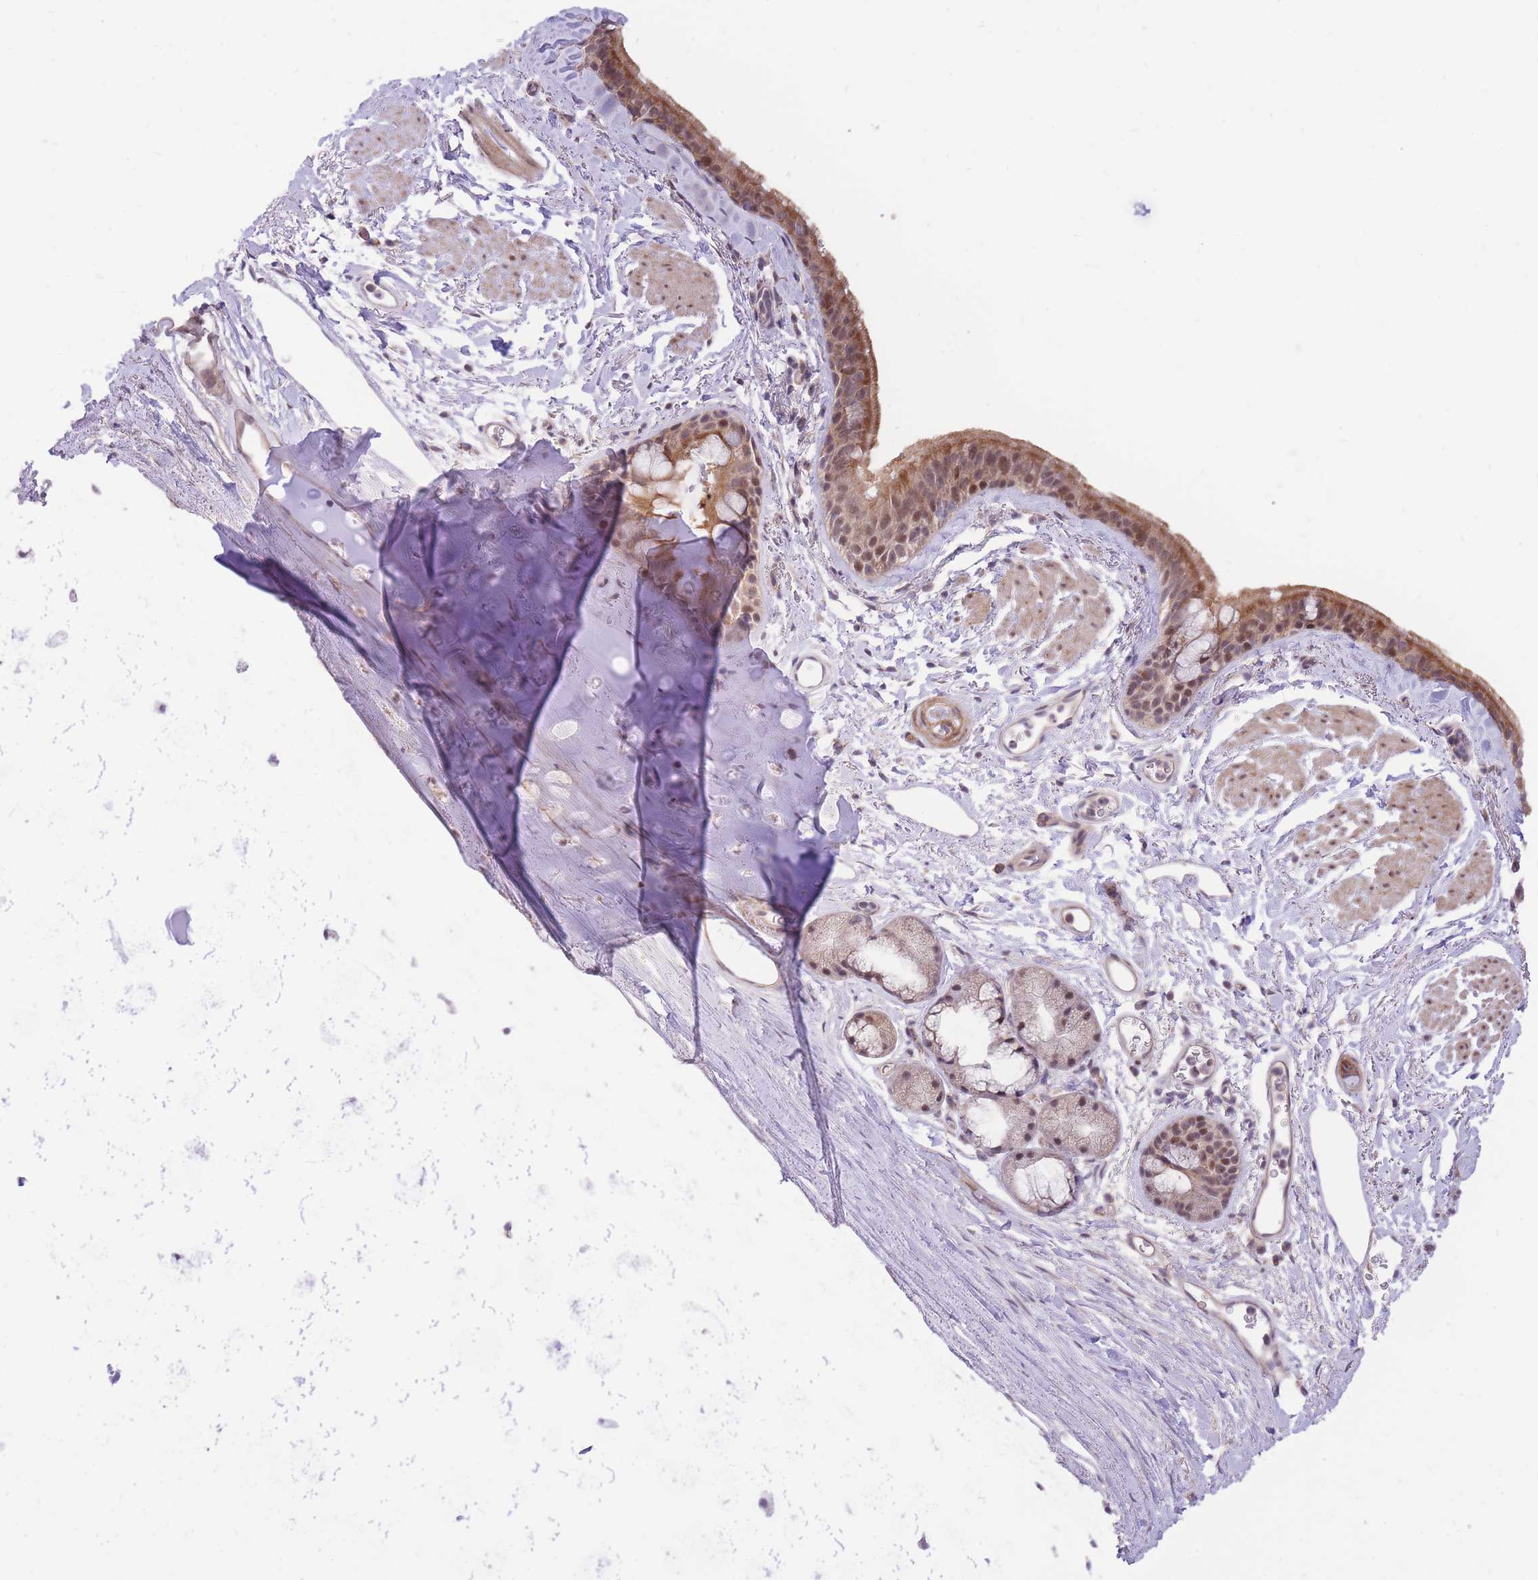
{"staining": {"intensity": "moderate", "quantity": ">75%", "location": "cytoplasmic/membranous,nuclear"}, "tissue": "bronchus", "cell_type": "Respiratory epithelial cells", "image_type": "normal", "snomed": [{"axis": "morphology", "description": "Normal tissue, NOS"}, {"axis": "topography", "description": "Lymph node"}, {"axis": "topography", "description": "Cartilage tissue"}, {"axis": "topography", "description": "Bronchus"}], "caption": "Unremarkable bronchus shows moderate cytoplasmic/membranous,nuclear staining in about >75% of respiratory epithelial cells, visualized by immunohistochemistry.", "gene": "MINDY2", "patient": {"sex": "female", "age": 70}}